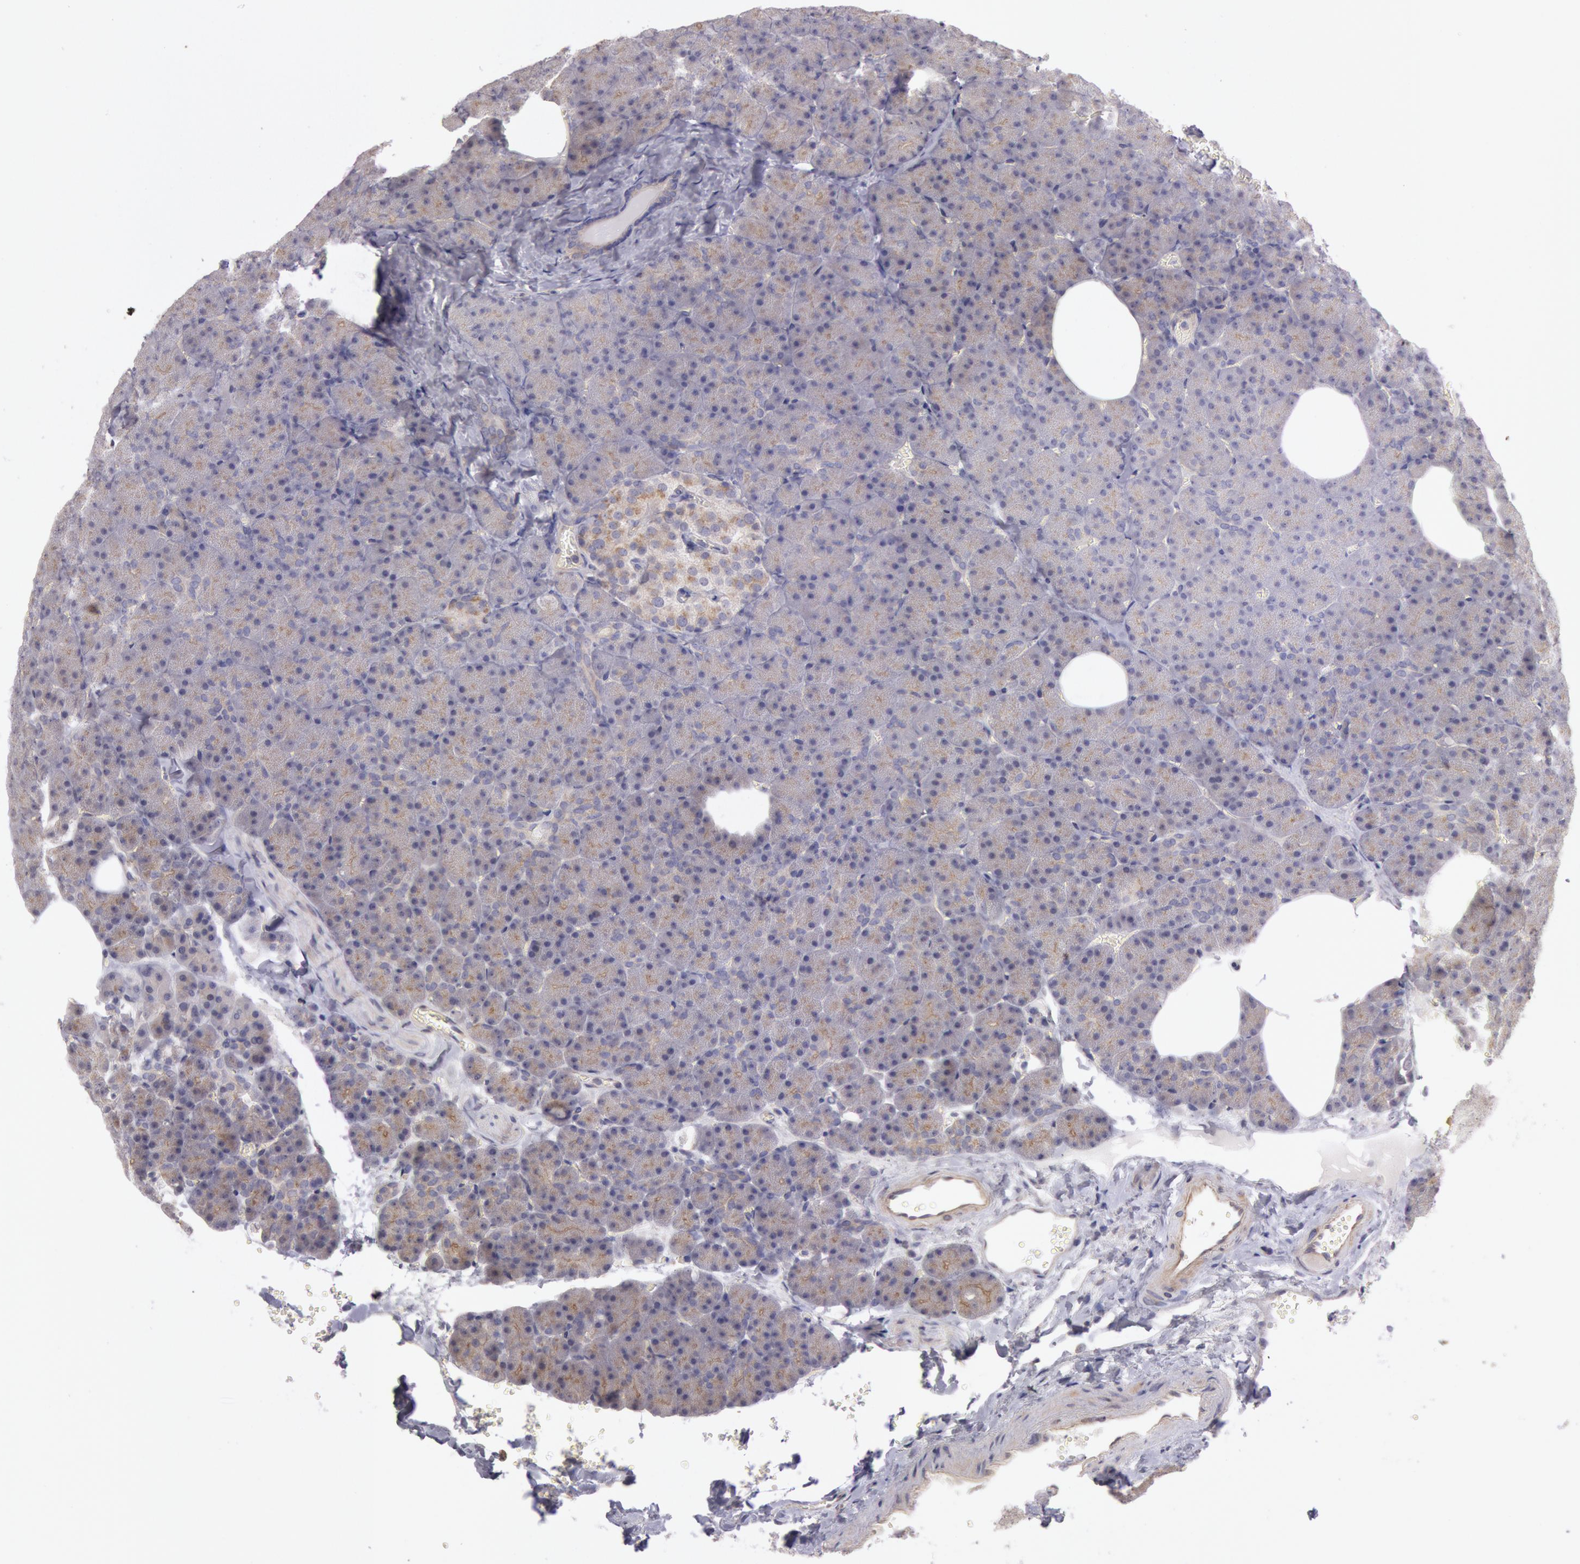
{"staining": {"intensity": "negative", "quantity": "none", "location": "none"}, "tissue": "pancreas", "cell_type": "Exocrine glandular cells", "image_type": "normal", "snomed": [{"axis": "morphology", "description": "Normal tissue, NOS"}, {"axis": "topography", "description": "Pancreas"}], "caption": "DAB (3,3'-diaminobenzidine) immunohistochemical staining of normal human pancreas reveals no significant staining in exocrine glandular cells.", "gene": "AMOTL1", "patient": {"sex": "female", "age": 35}}